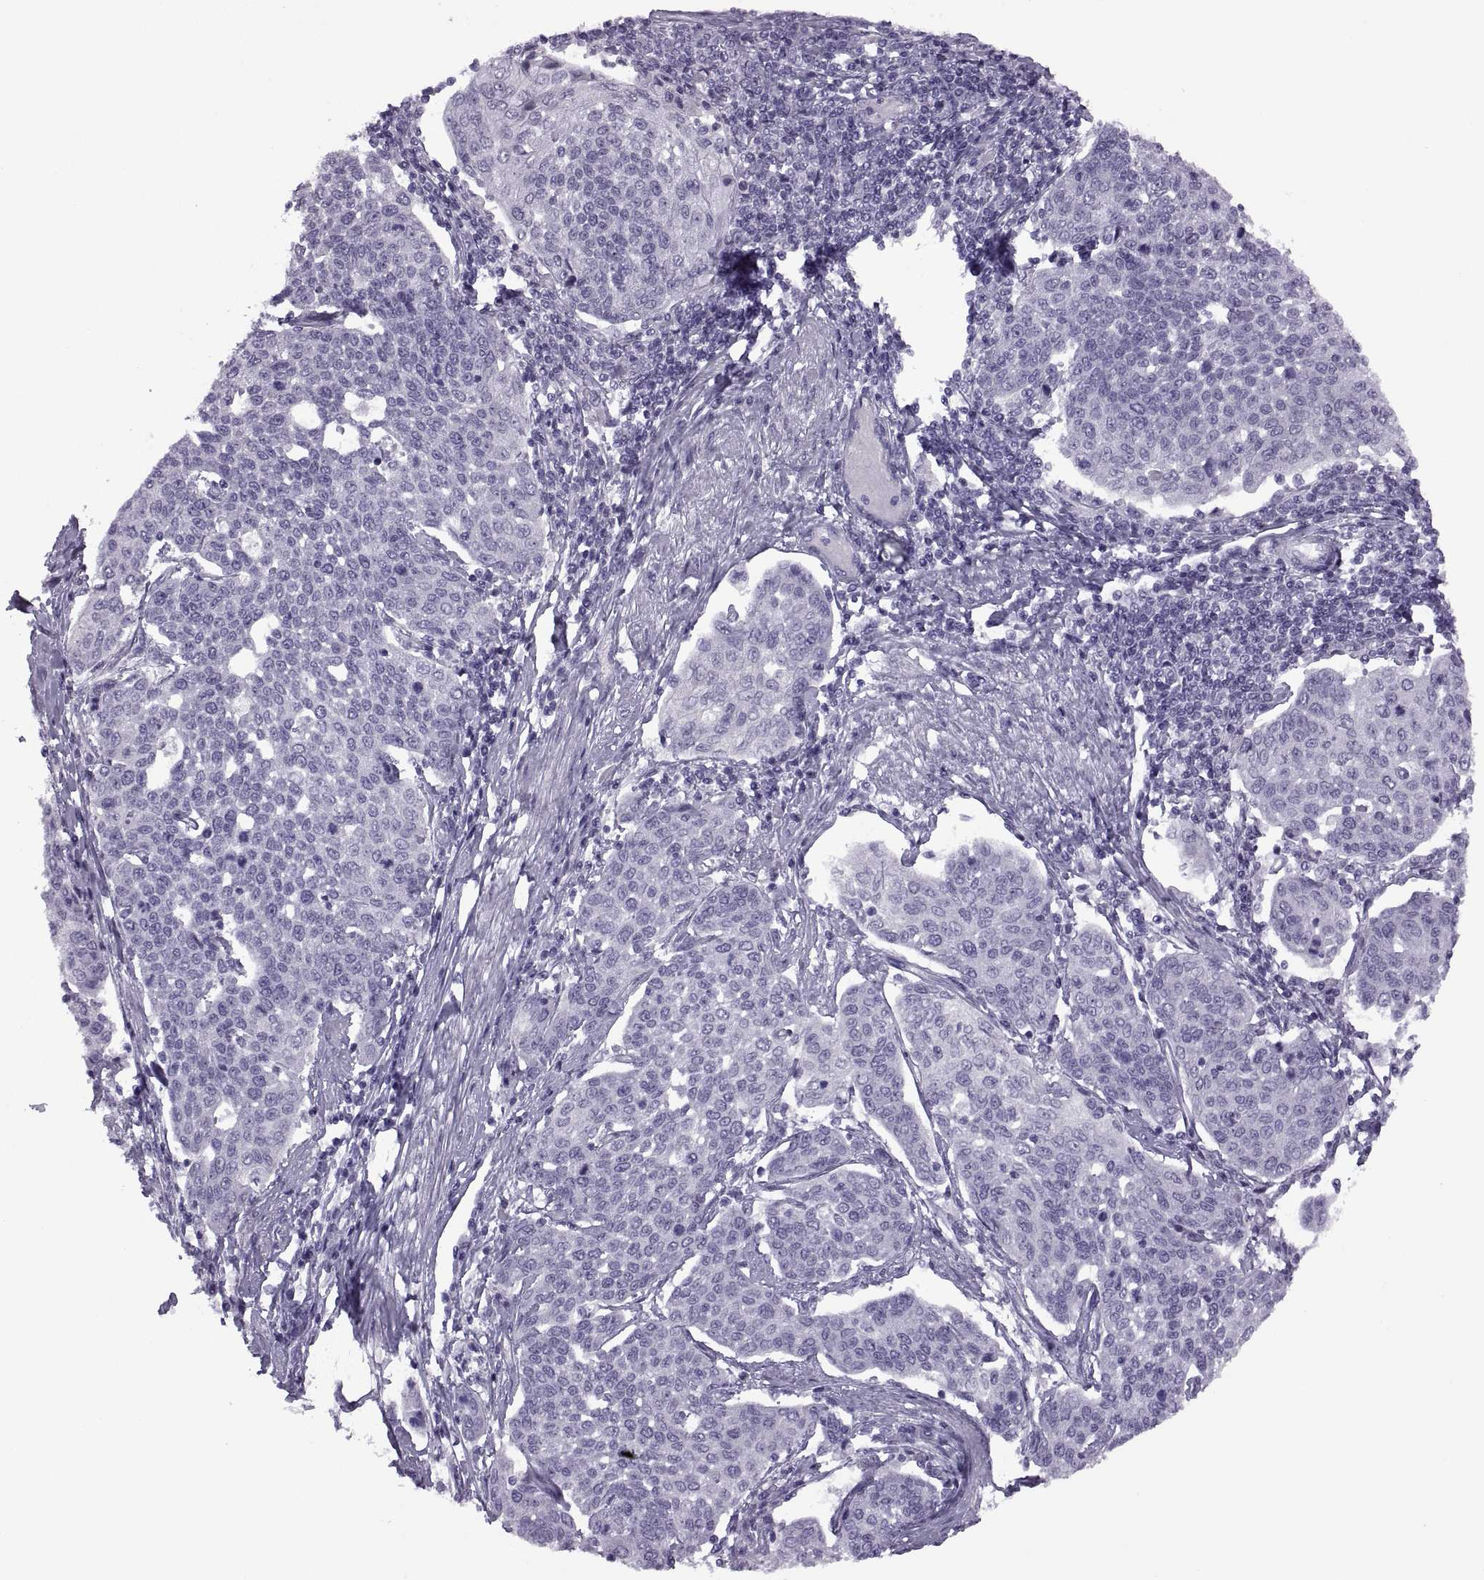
{"staining": {"intensity": "negative", "quantity": "none", "location": "none"}, "tissue": "cervical cancer", "cell_type": "Tumor cells", "image_type": "cancer", "snomed": [{"axis": "morphology", "description": "Squamous cell carcinoma, NOS"}, {"axis": "topography", "description": "Cervix"}], "caption": "Image shows no protein expression in tumor cells of squamous cell carcinoma (cervical) tissue.", "gene": "FAM24A", "patient": {"sex": "female", "age": 34}}